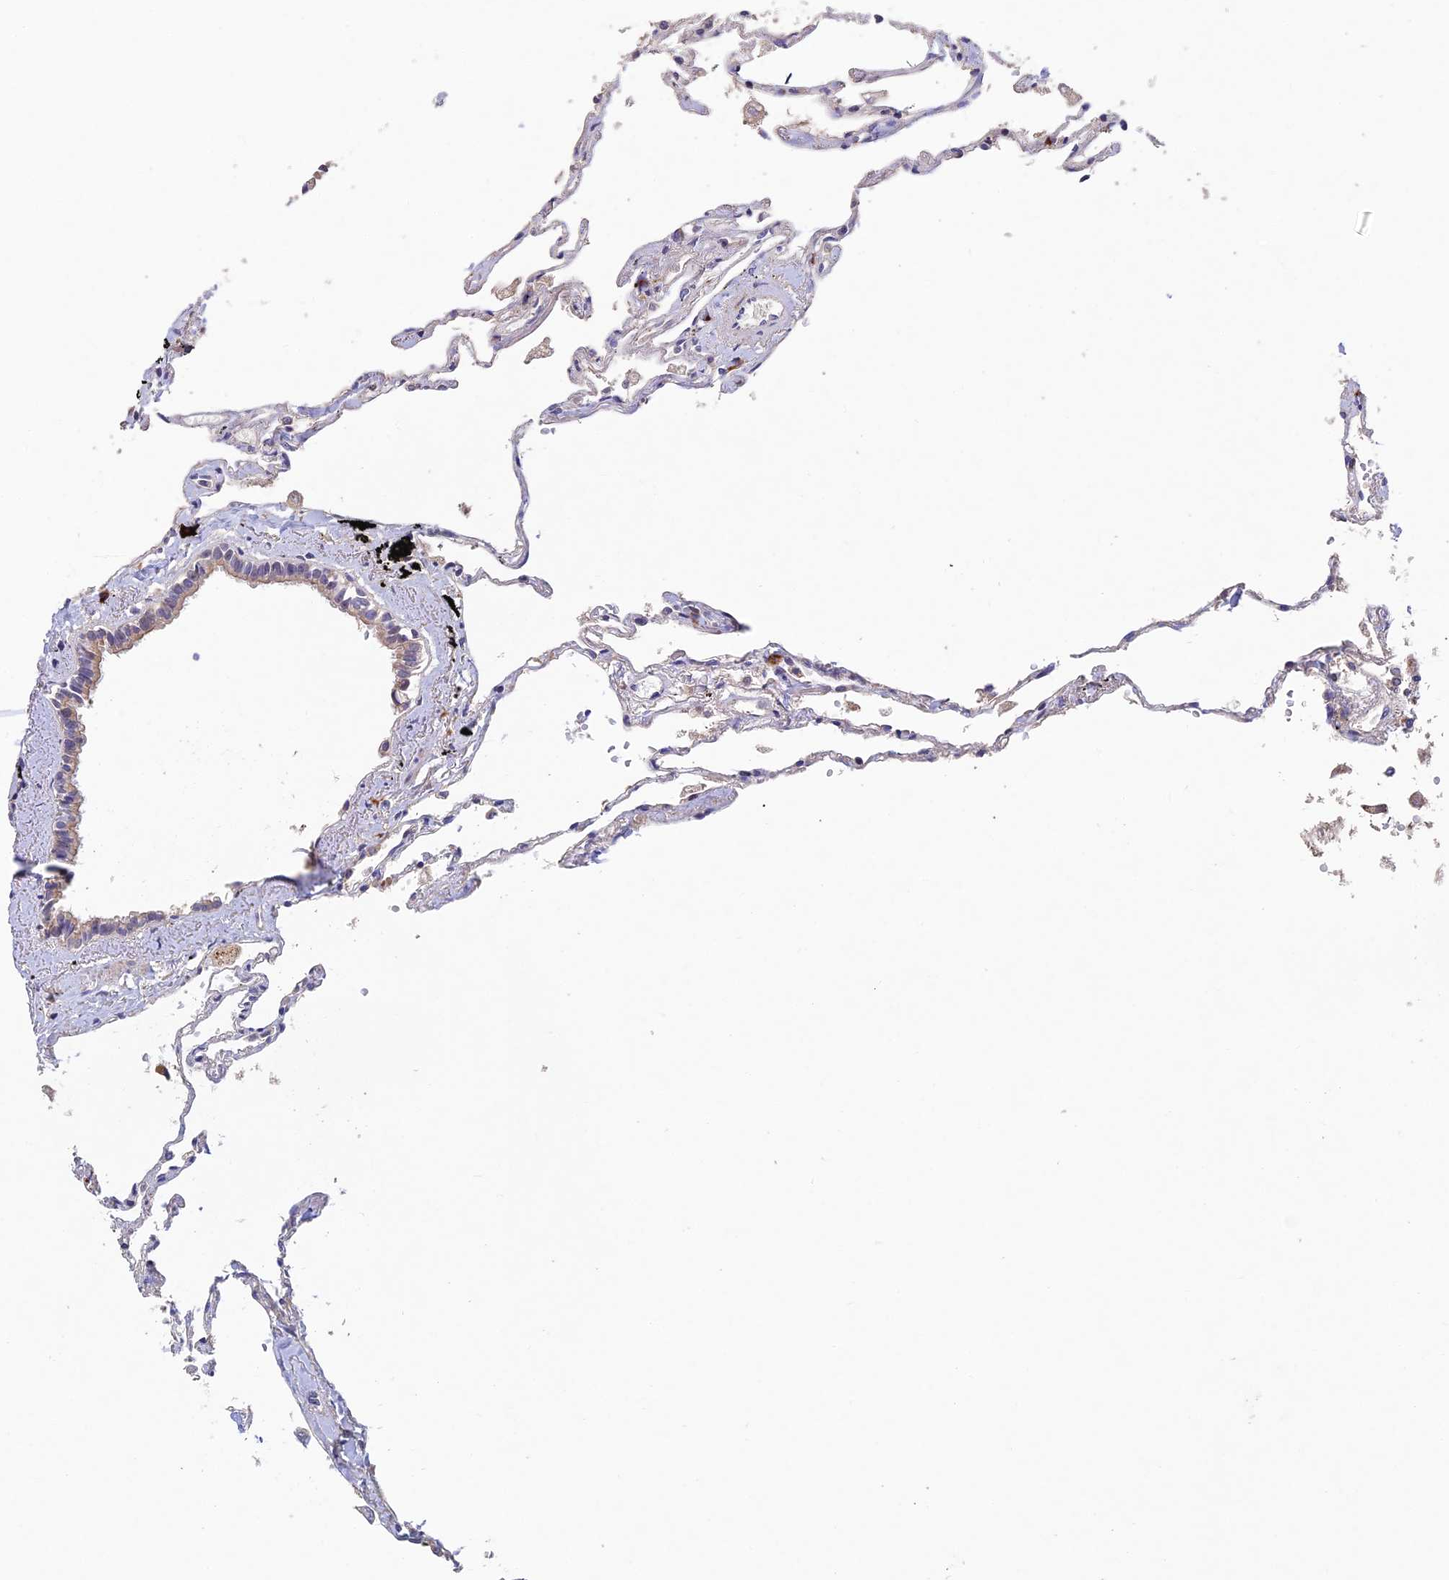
{"staining": {"intensity": "moderate", "quantity": "<25%", "location": "cytoplasmic/membranous"}, "tissue": "lung", "cell_type": "Alveolar cells", "image_type": "normal", "snomed": [{"axis": "morphology", "description": "Normal tissue, NOS"}, {"axis": "topography", "description": "Lung"}], "caption": "An immunohistochemistry photomicrograph of unremarkable tissue is shown. Protein staining in brown highlights moderate cytoplasmic/membranous positivity in lung within alveolar cells. (Brightfield microscopy of DAB IHC at high magnification).", "gene": "NSMCE1", "patient": {"sex": "female", "age": 67}}